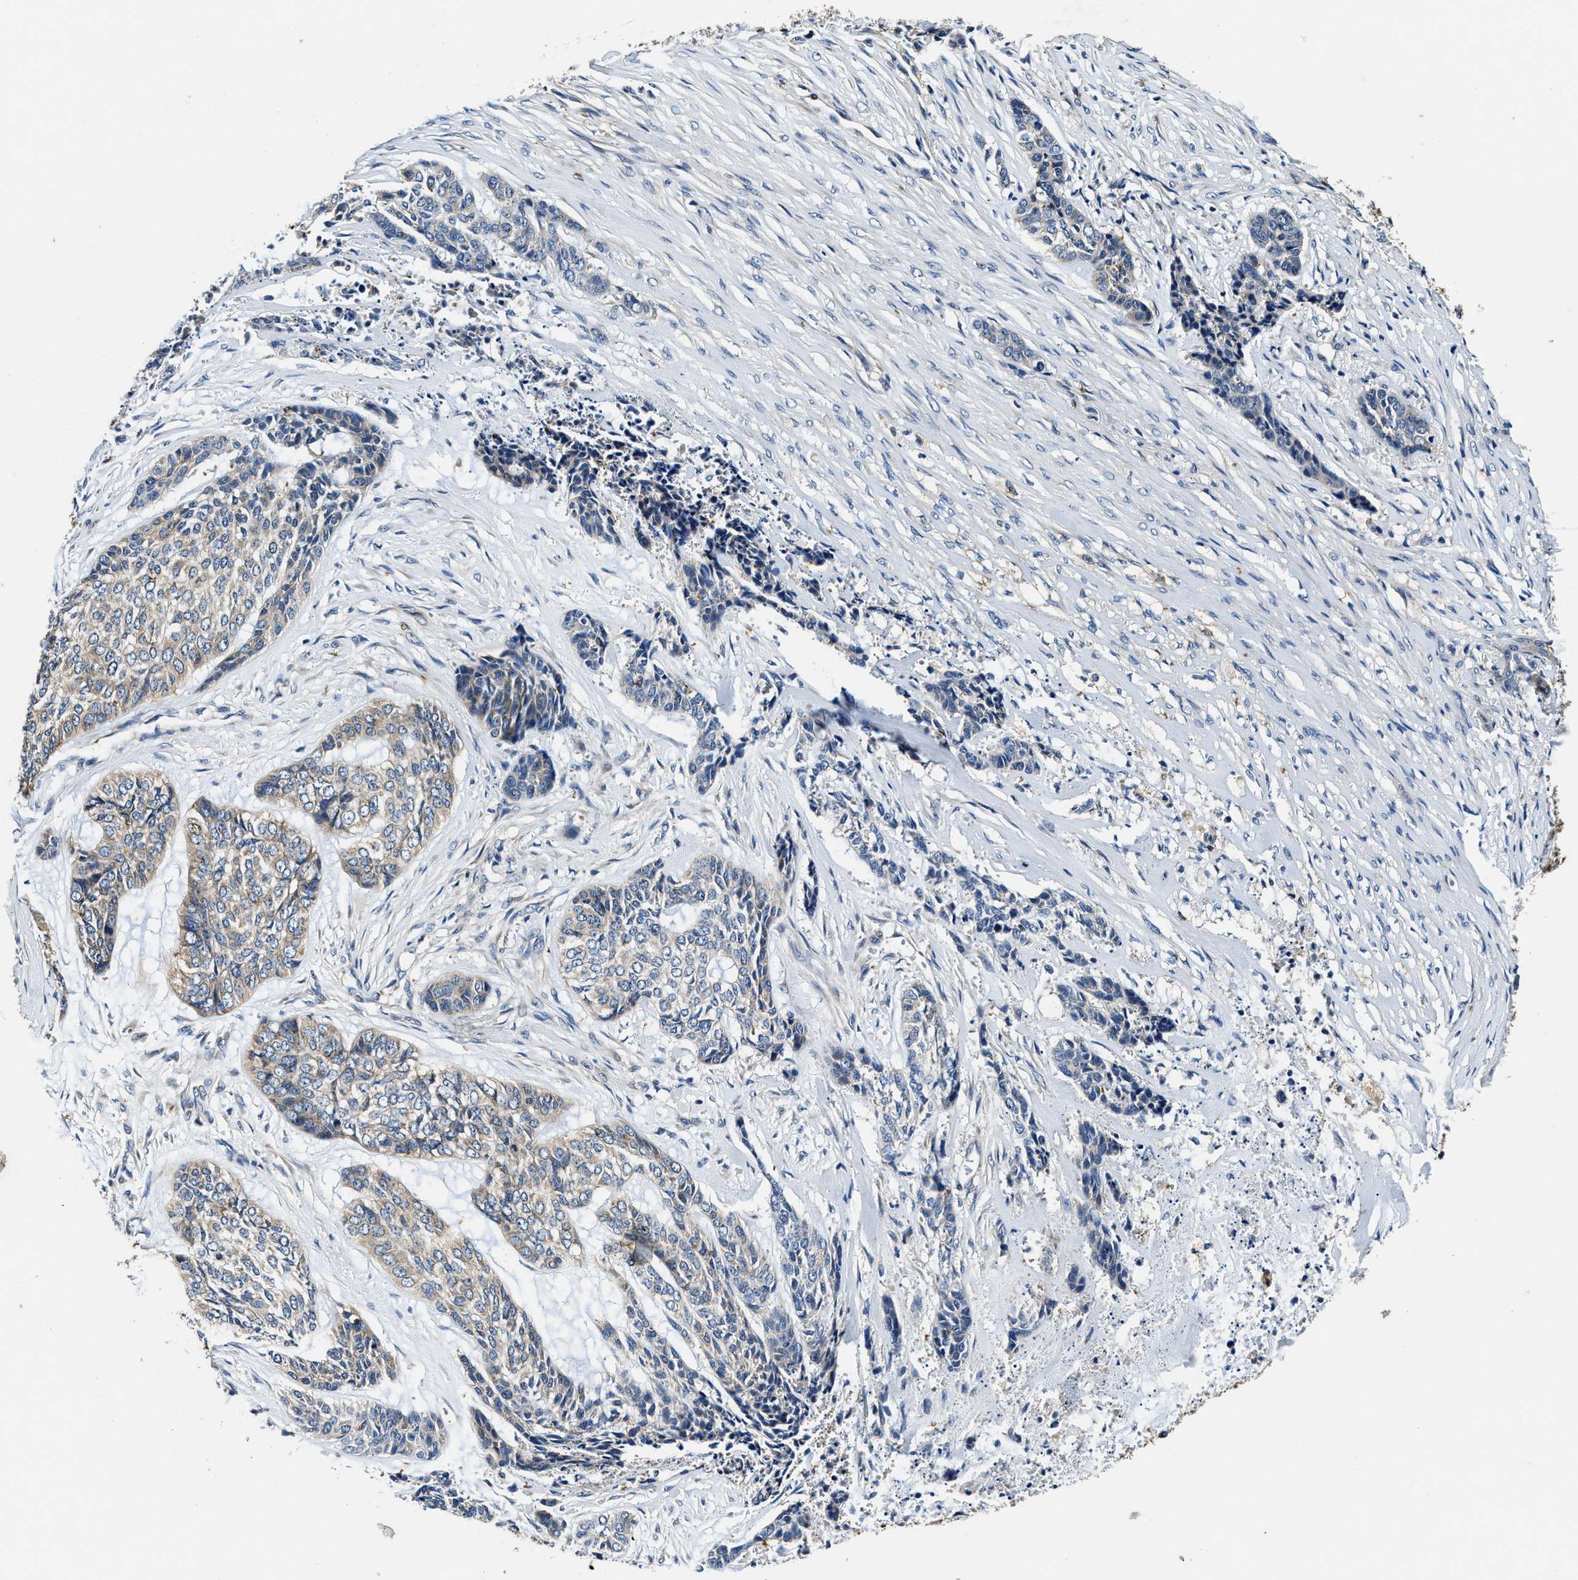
{"staining": {"intensity": "negative", "quantity": "none", "location": "none"}, "tissue": "skin cancer", "cell_type": "Tumor cells", "image_type": "cancer", "snomed": [{"axis": "morphology", "description": "Basal cell carcinoma"}, {"axis": "topography", "description": "Skin"}], "caption": "This is an immunohistochemistry (IHC) micrograph of human skin cancer. There is no expression in tumor cells.", "gene": "PI4KB", "patient": {"sex": "female", "age": 64}}